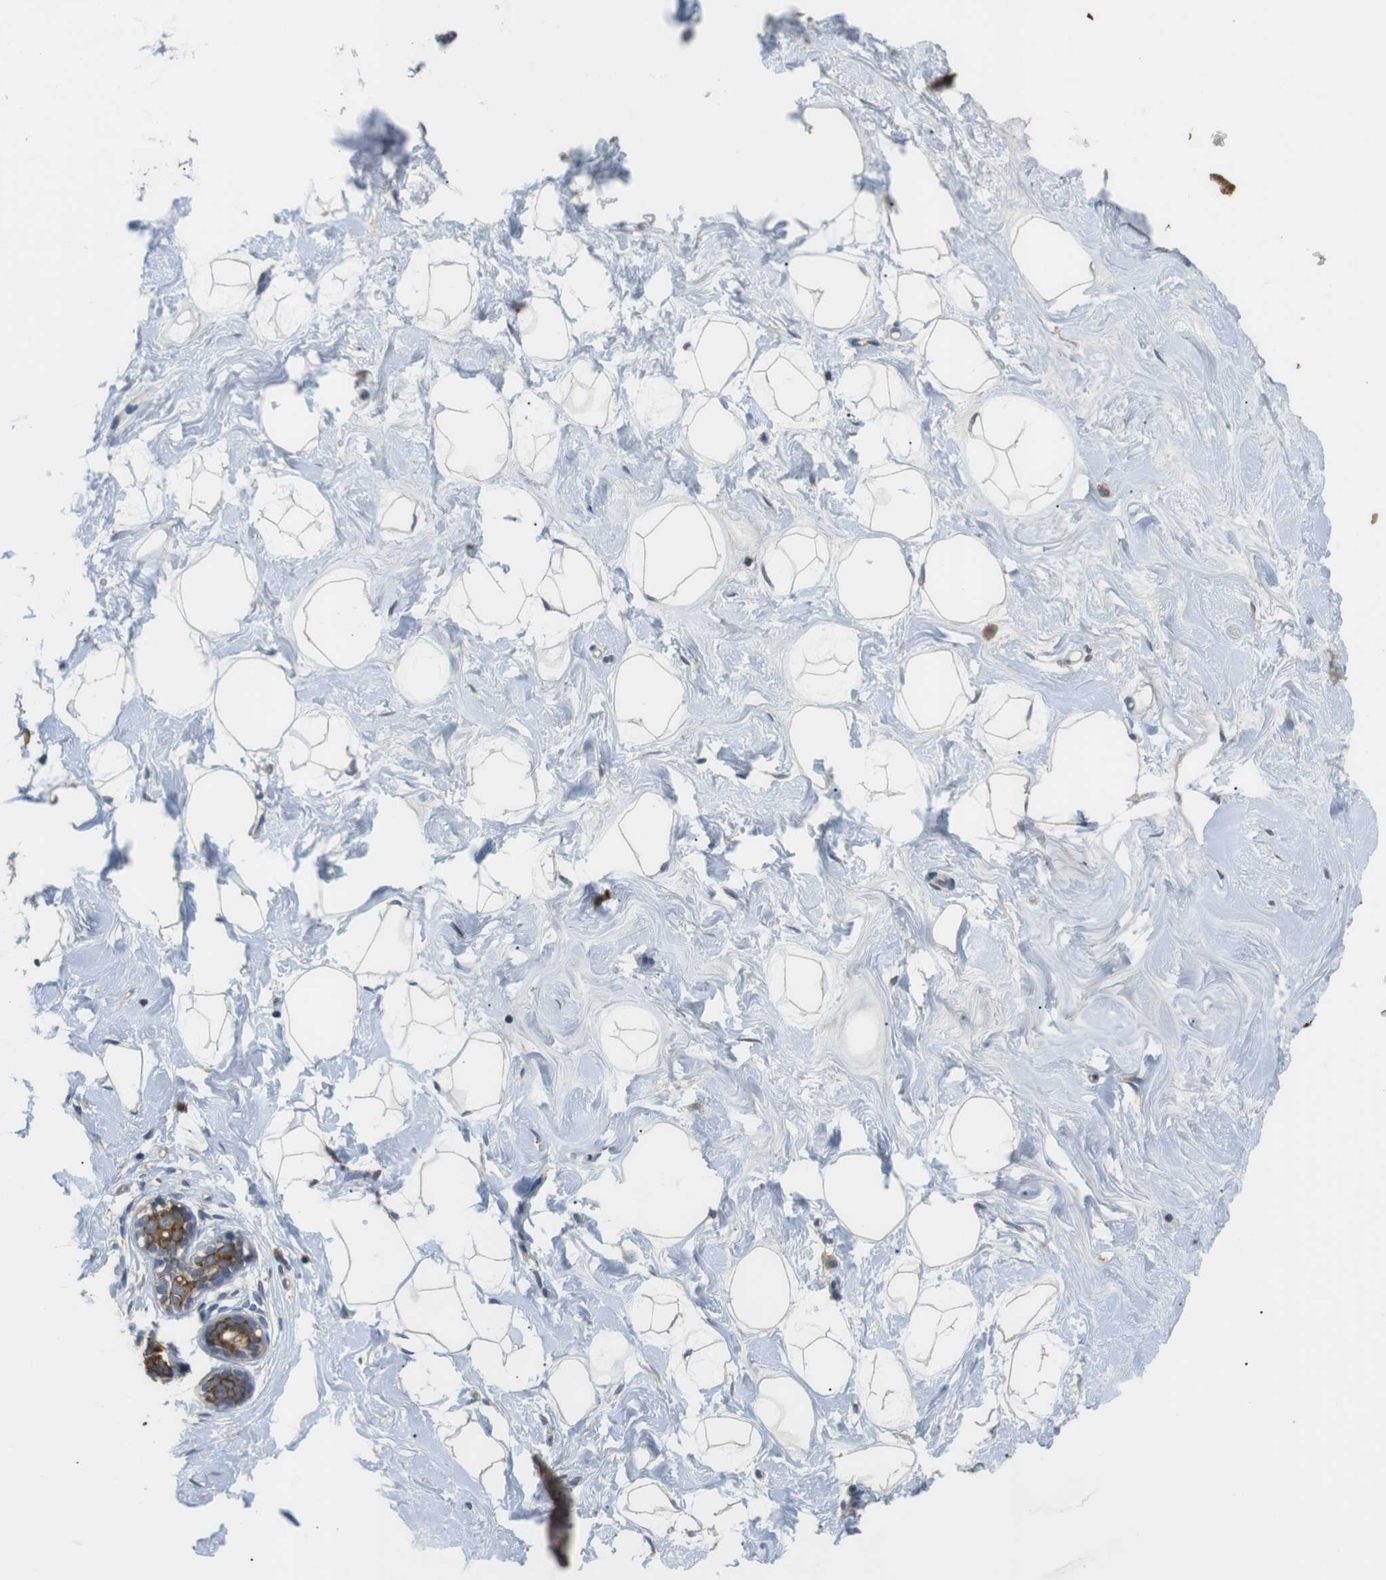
{"staining": {"intensity": "negative", "quantity": "none", "location": "none"}, "tissue": "breast", "cell_type": "Adipocytes", "image_type": "normal", "snomed": [{"axis": "morphology", "description": "Normal tissue, NOS"}, {"axis": "topography", "description": "Breast"}], "caption": "Immunohistochemical staining of normal human breast shows no significant staining in adipocytes. (DAB (3,3'-diaminobenzidine) IHC visualized using brightfield microscopy, high magnification).", "gene": "ADGRL3", "patient": {"sex": "female", "age": 23}}